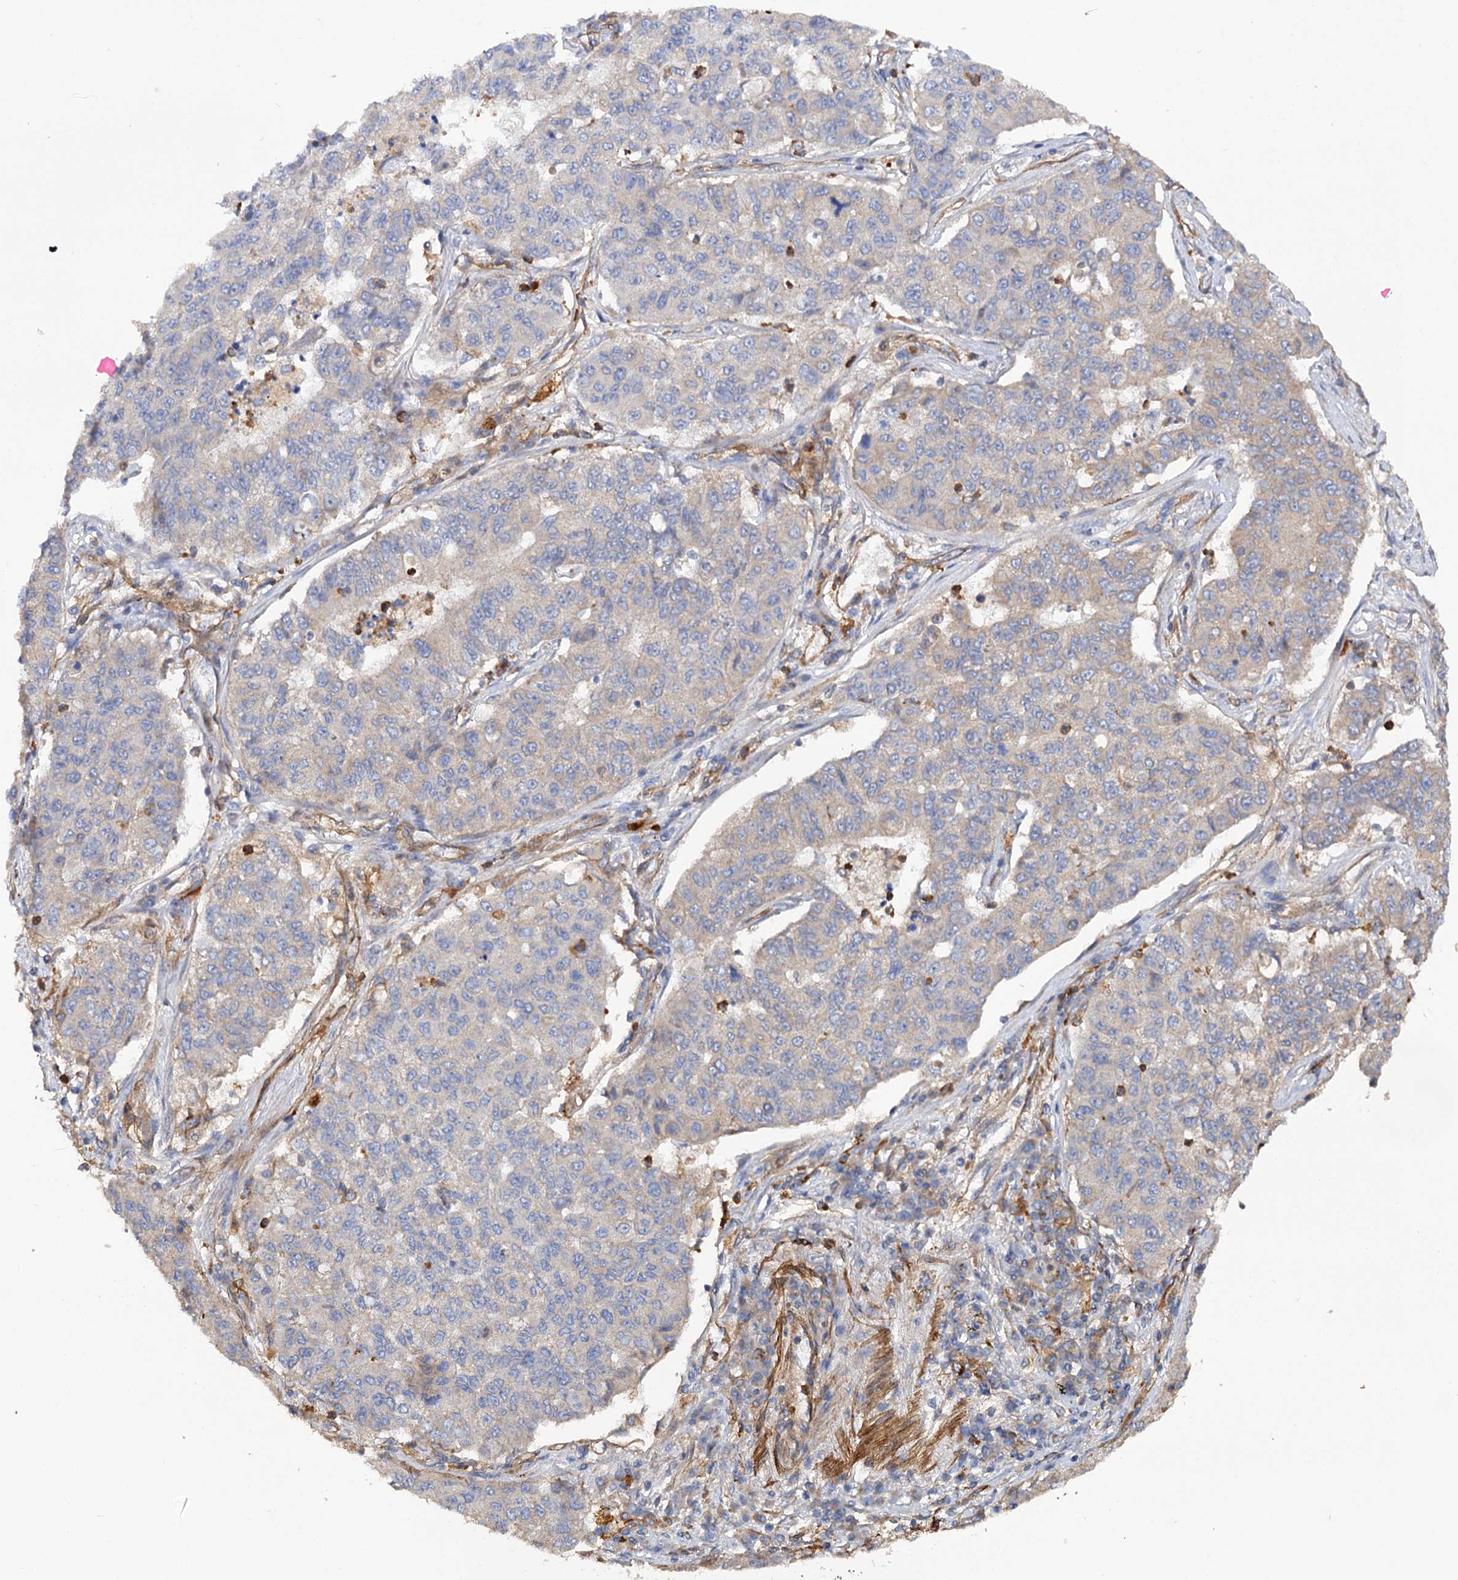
{"staining": {"intensity": "negative", "quantity": "none", "location": "none"}, "tissue": "lung cancer", "cell_type": "Tumor cells", "image_type": "cancer", "snomed": [{"axis": "morphology", "description": "Squamous cell carcinoma, NOS"}, {"axis": "topography", "description": "Lung"}], "caption": "Immunohistochemical staining of lung squamous cell carcinoma shows no significant staining in tumor cells.", "gene": "CSAD", "patient": {"sex": "male", "age": 74}}